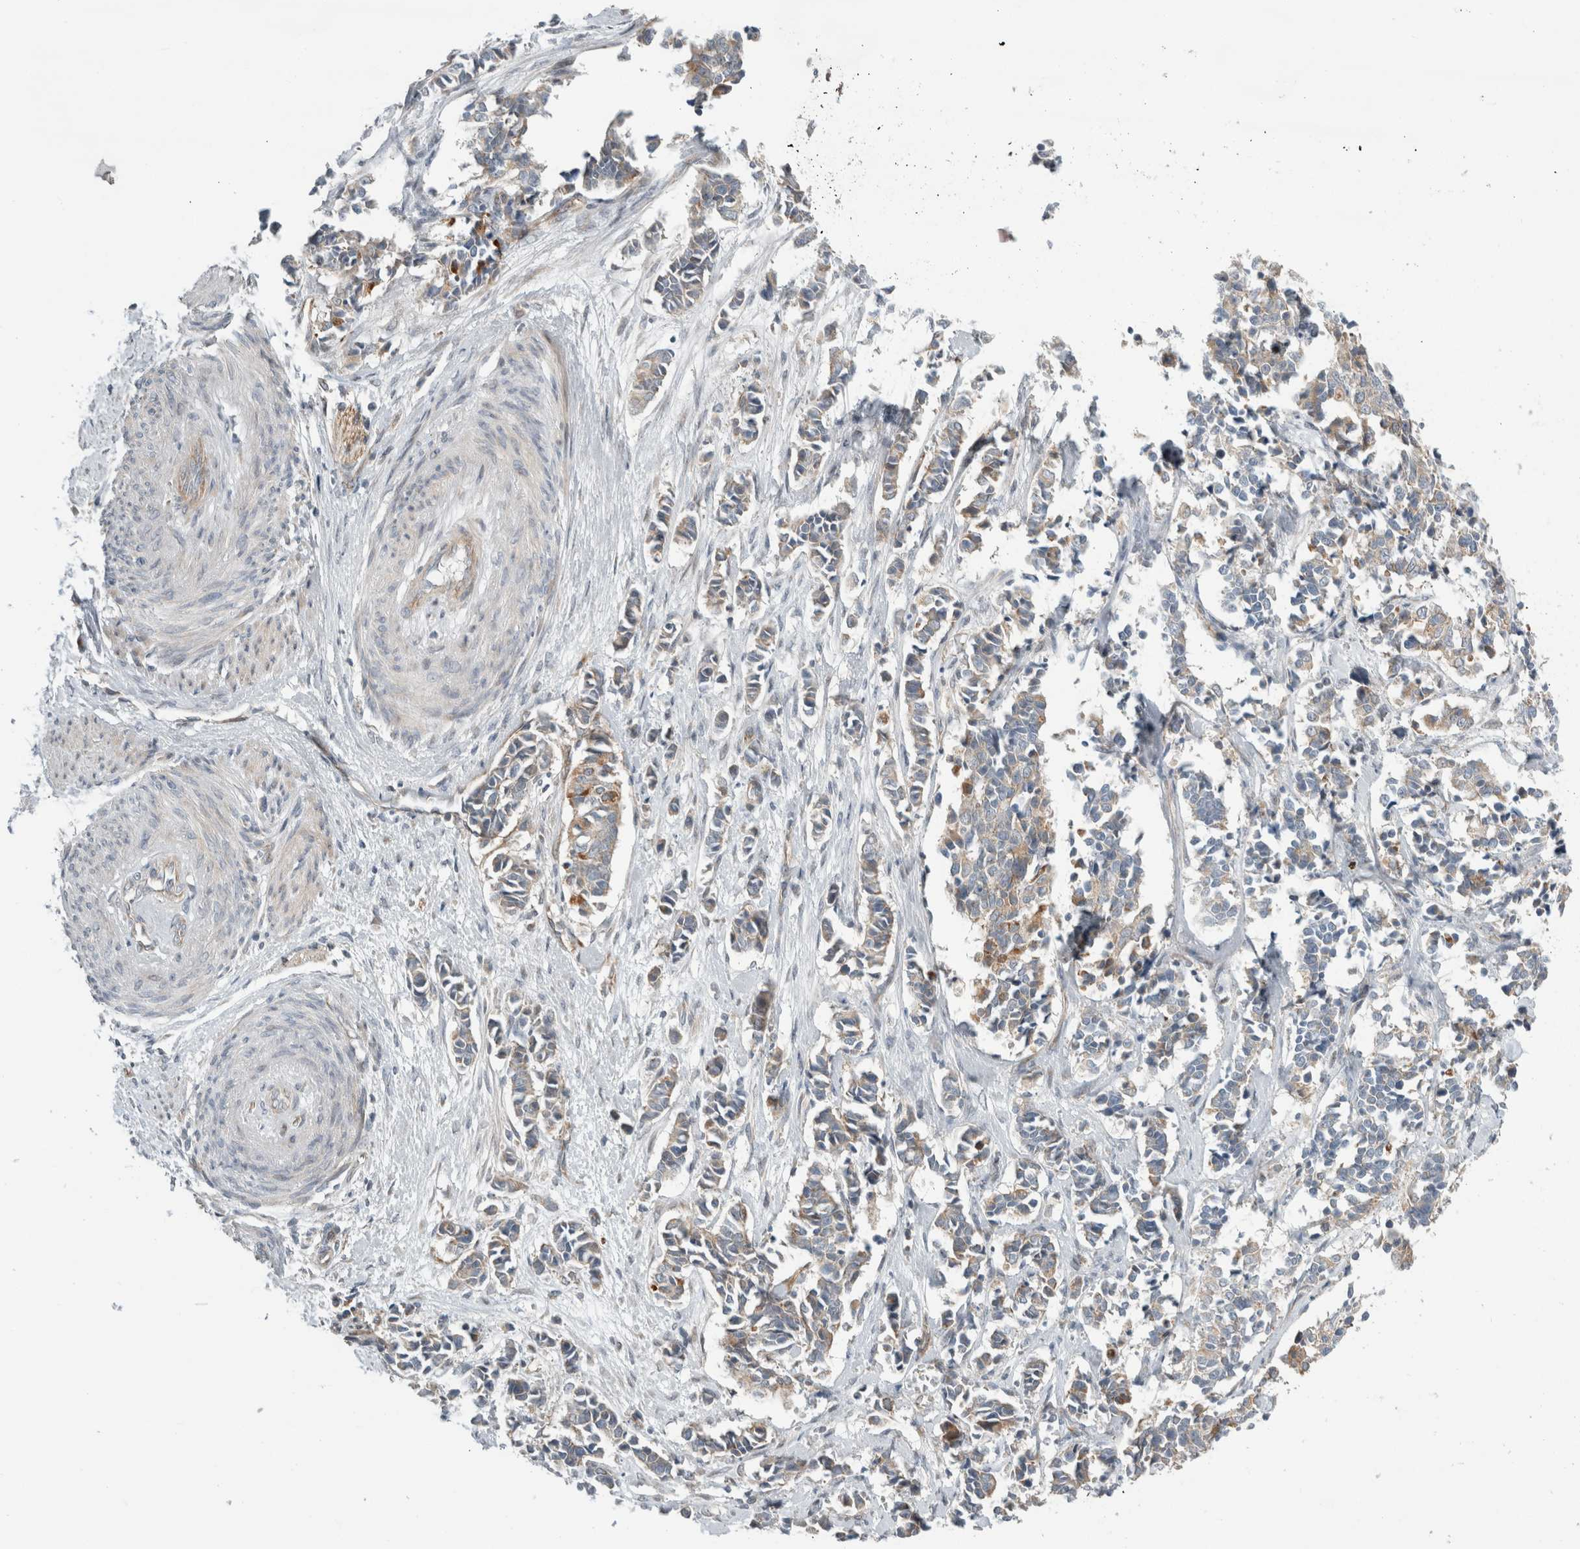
{"staining": {"intensity": "weak", "quantity": "25%-75%", "location": "cytoplasmic/membranous"}, "tissue": "cervical cancer", "cell_type": "Tumor cells", "image_type": "cancer", "snomed": [{"axis": "morphology", "description": "Normal tissue, NOS"}, {"axis": "morphology", "description": "Squamous cell carcinoma, NOS"}, {"axis": "topography", "description": "Cervix"}], "caption": "This is a micrograph of immunohistochemistry (IHC) staining of squamous cell carcinoma (cervical), which shows weak staining in the cytoplasmic/membranous of tumor cells.", "gene": "KPNA5", "patient": {"sex": "female", "age": 35}}